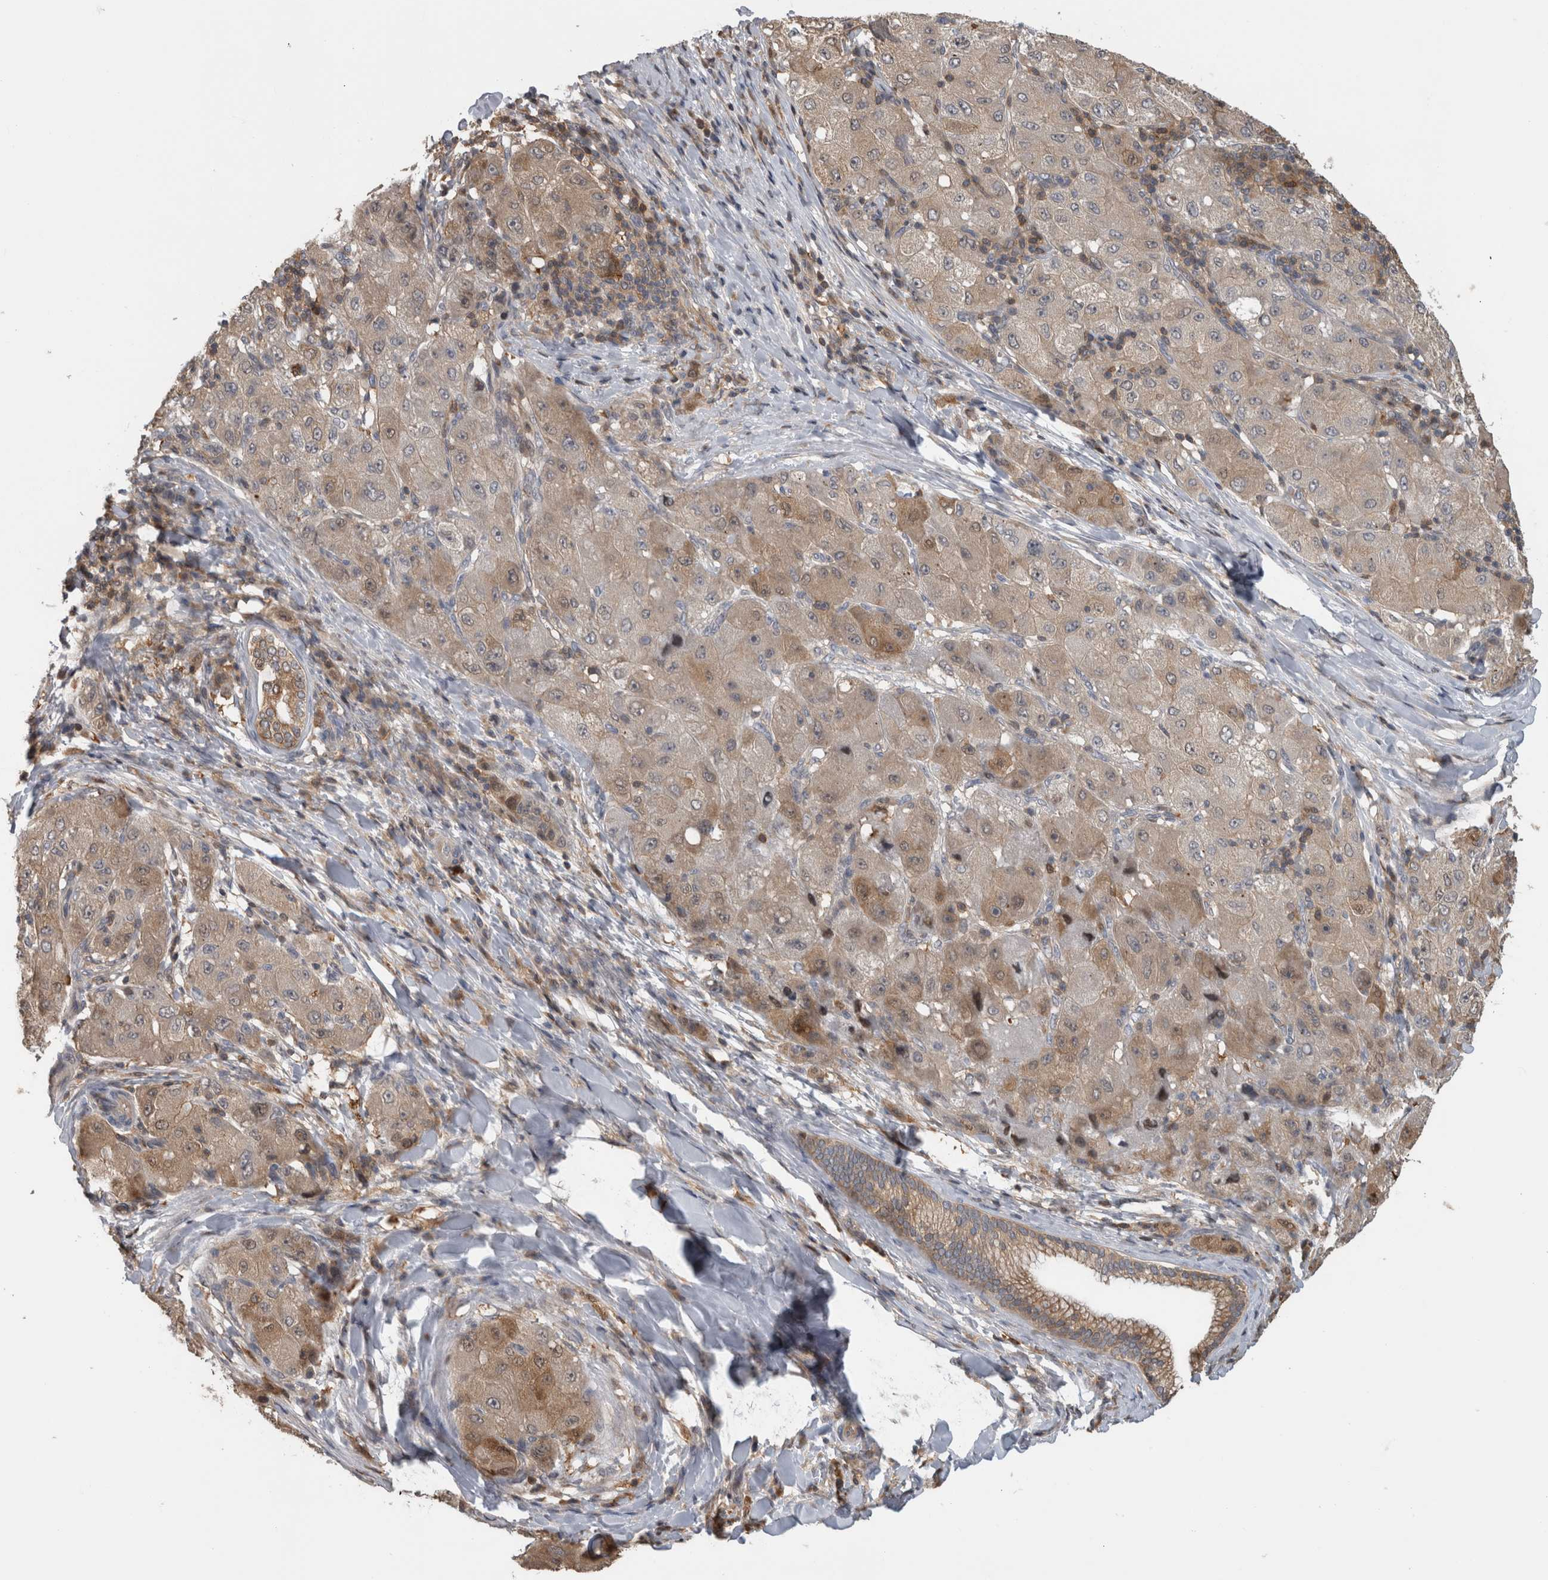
{"staining": {"intensity": "weak", "quantity": ">75%", "location": "cytoplasmic/membranous"}, "tissue": "liver cancer", "cell_type": "Tumor cells", "image_type": "cancer", "snomed": [{"axis": "morphology", "description": "Carcinoma, Hepatocellular, NOS"}, {"axis": "topography", "description": "Liver"}], "caption": "Protein positivity by immunohistochemistry (IHC) reveals weak cytoplasmic/membranous expression in approximately >75% of tumor cells in liver hepatocellular carcinoma.", "gene": "USH1G", "patient": {"sex": "male", "age": 80}}